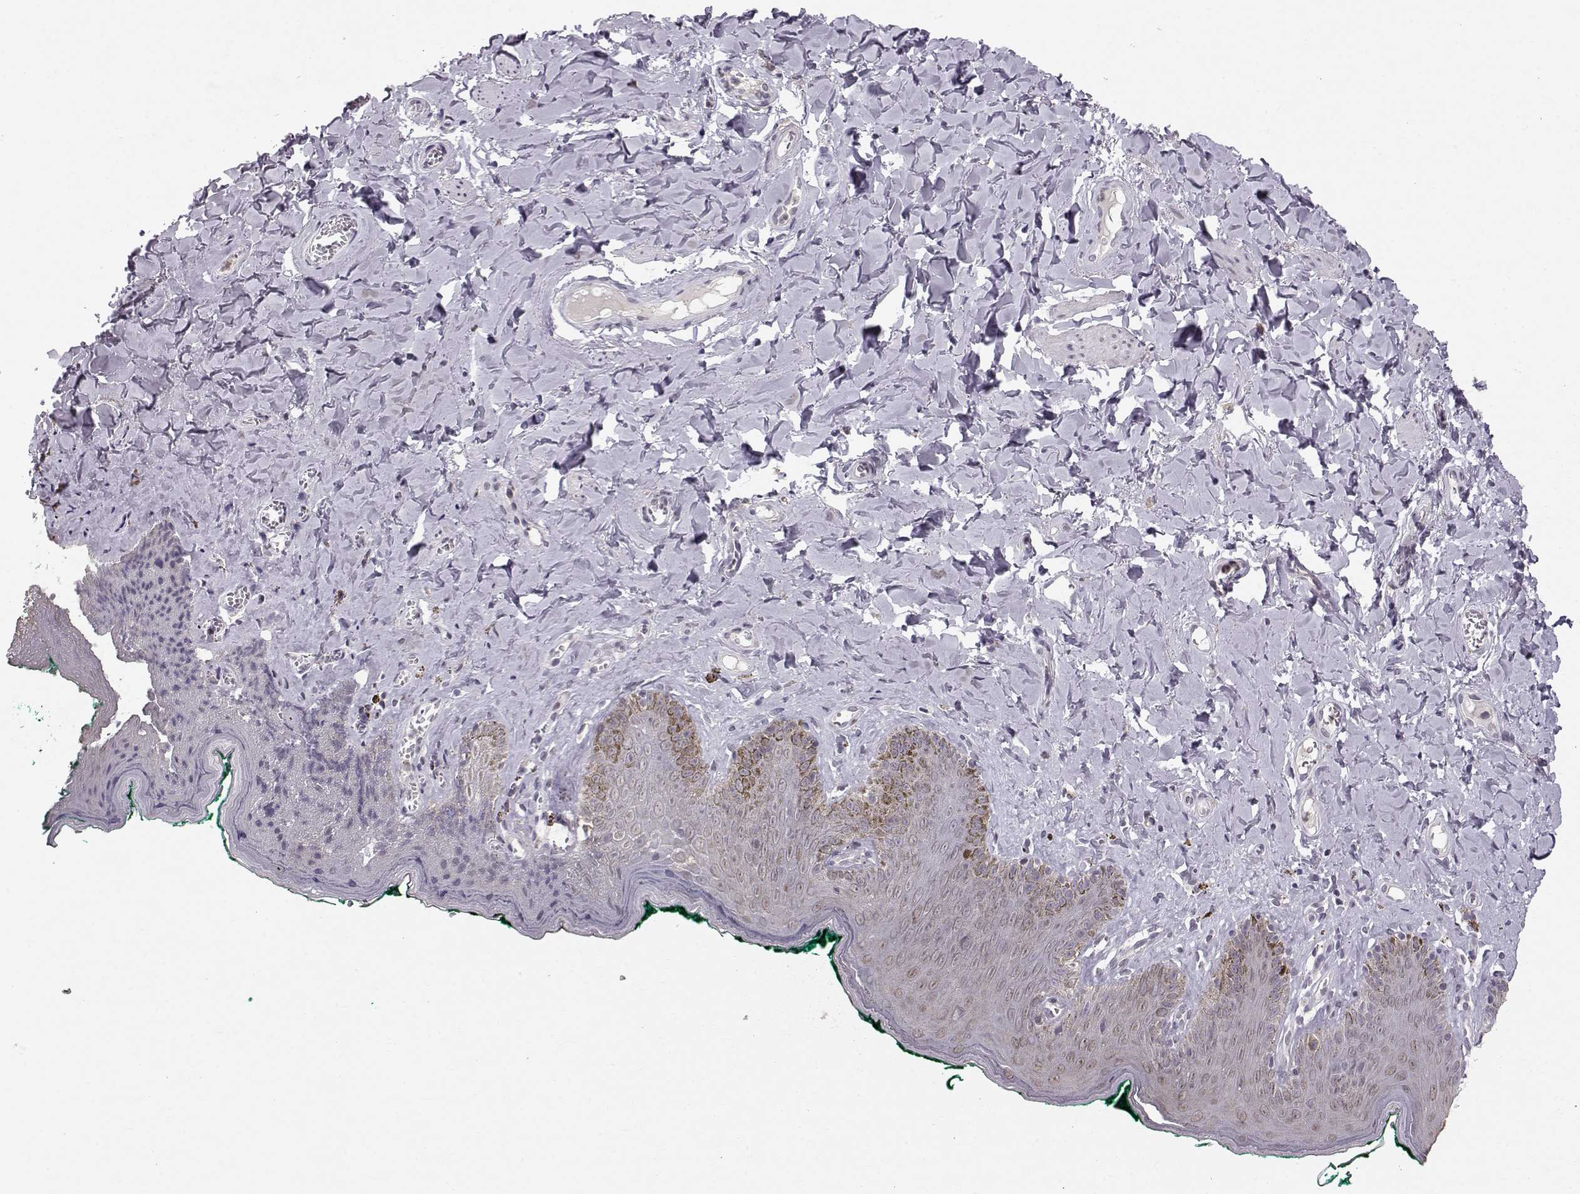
{"staining": {"intensity": "weak", "quantity": "<25%", "location": "nuclear"}, "tissue": "skin", "cell_type": "Epidermal cells", "image_type": "normal", "snomed": [{"axis": "morphology", "description": "Normal tissue, NOS"}, {"axis": "topography", "description": "Vulva"}], "caption": "IHC micrograph of benign skin stained for a protein (brown), which shows no staining in epidermal cells.", "gene": "POU1F1", "patient": {"sex": "female", "age": 66}}